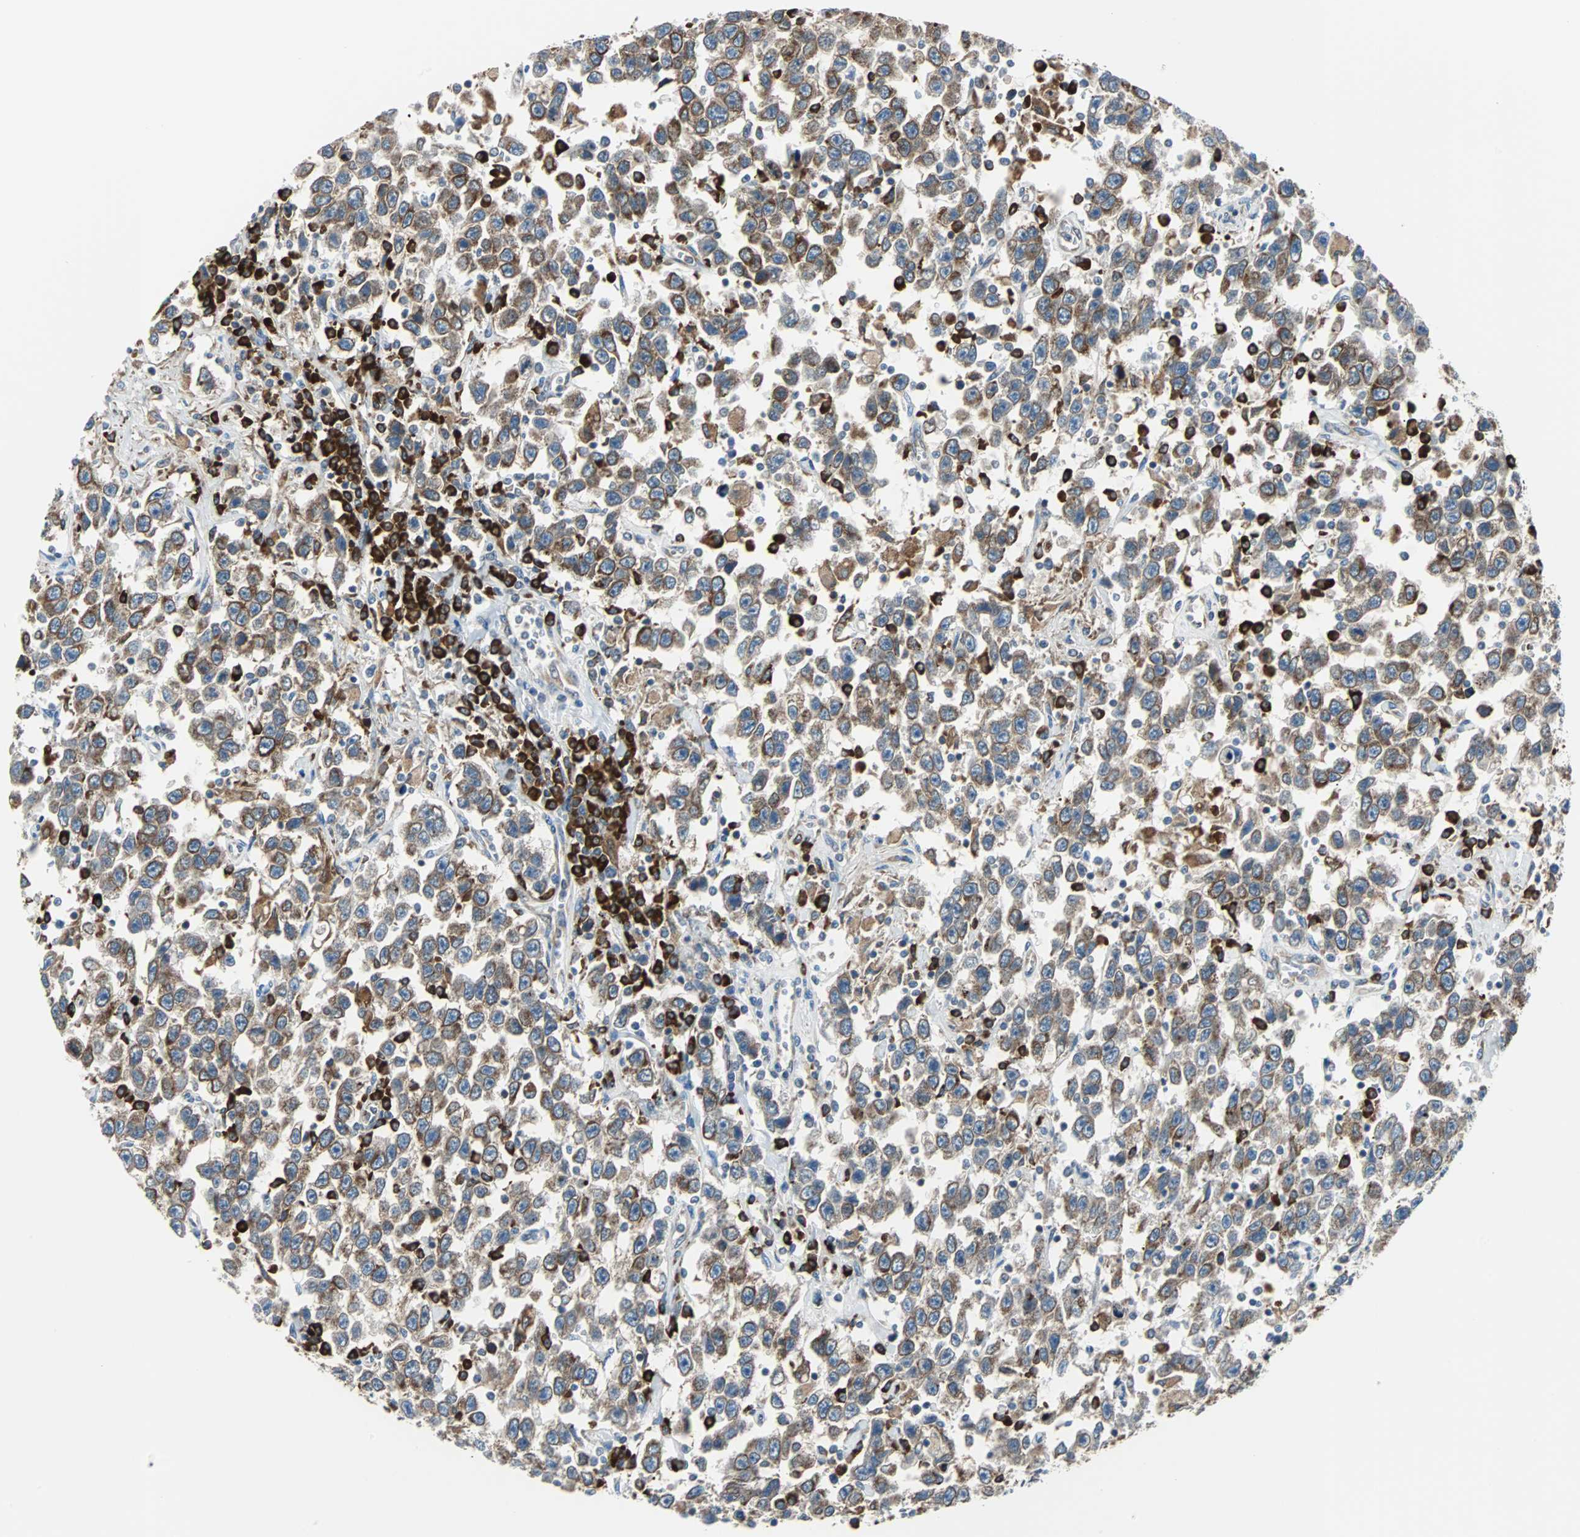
{"staining": {"intensity": "strong", "quantity": ">75%", "location": "cytoplasmic/membranous"}, "tissue": "testis cancer", "cell_type": "Tumor cells", "image_type": "cancer", "snomed": [{"axis": "morphology", "description": "Seminoma, NOS"}, {"axis": "topography", "description": "Testis"}], "caption": "Immunohistochemistry (IHC) photomicrograph of neoplastic tissue: testis seminoma stained using immunohistochemistry (IHC) exhibits high levels of strong protein expression localized specifically in the cytoplasmic/membranous of tumor cells, appearing as a cytoplasmic/membranous brown color.", "gene": "PDIA4", "patient": {"sex": "male", "age": 41}}